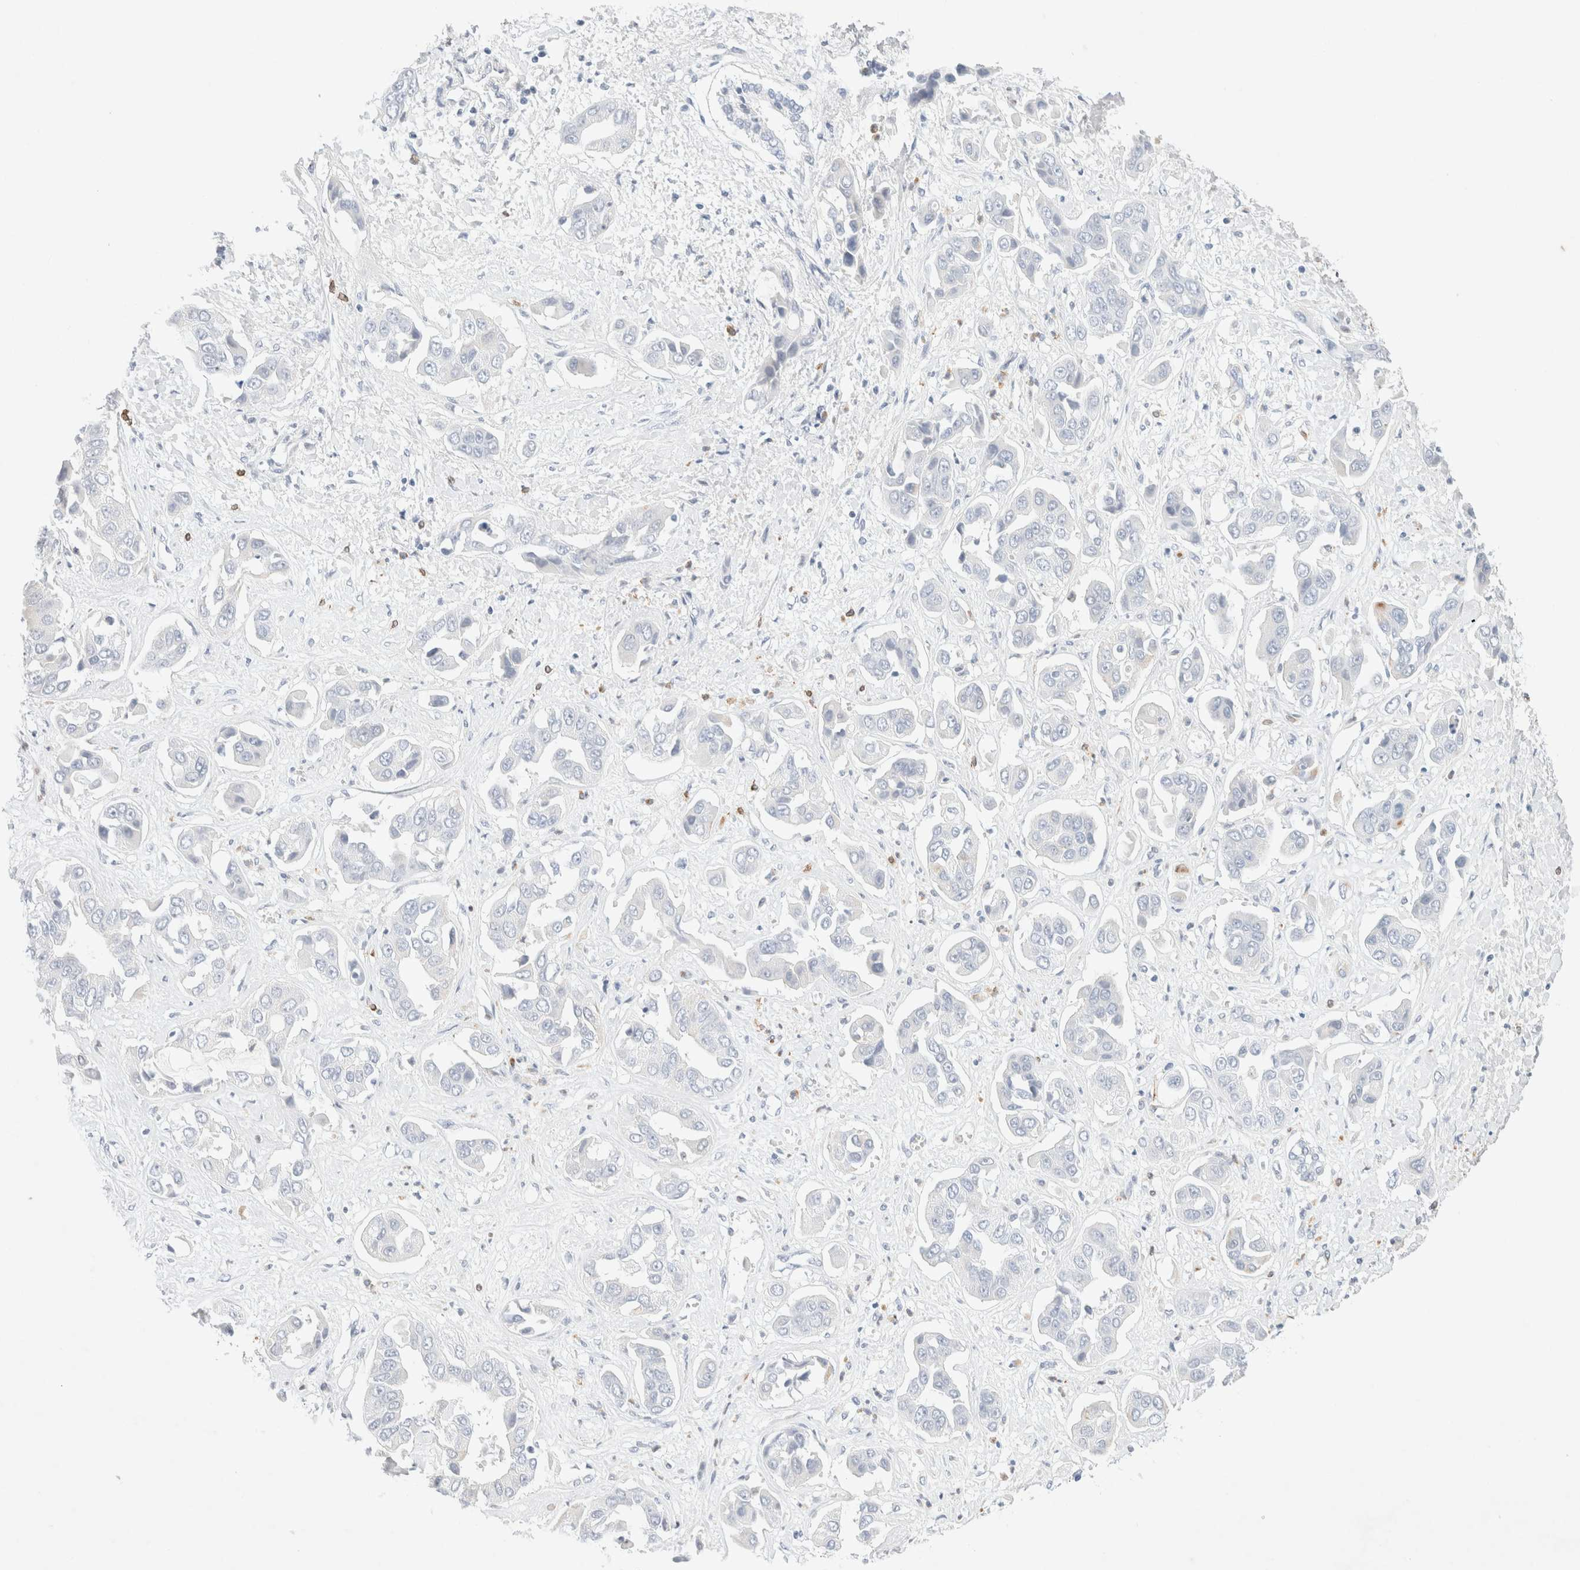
{"staining": {"intensity": "negative", "quantity": "none", "location": "none"}, "tissue": "liver cancer", "cell_type": "Tumor cells", "image_type": "cancer", "snomed": [{"axis": "morphology", "description": "Cholangiocarcinoma"}, {"axis": "topography", "description": "Liver"}], "caption": "High magnification brightfield microscopy of cholangiocarcinoma (liver) stained with DAB (brown) and counterstained with hematoxylin (blue): tumor cells show no significant staining.", "gene": "SLC25A48", "patient": {"sex": "female", "age": 52}}